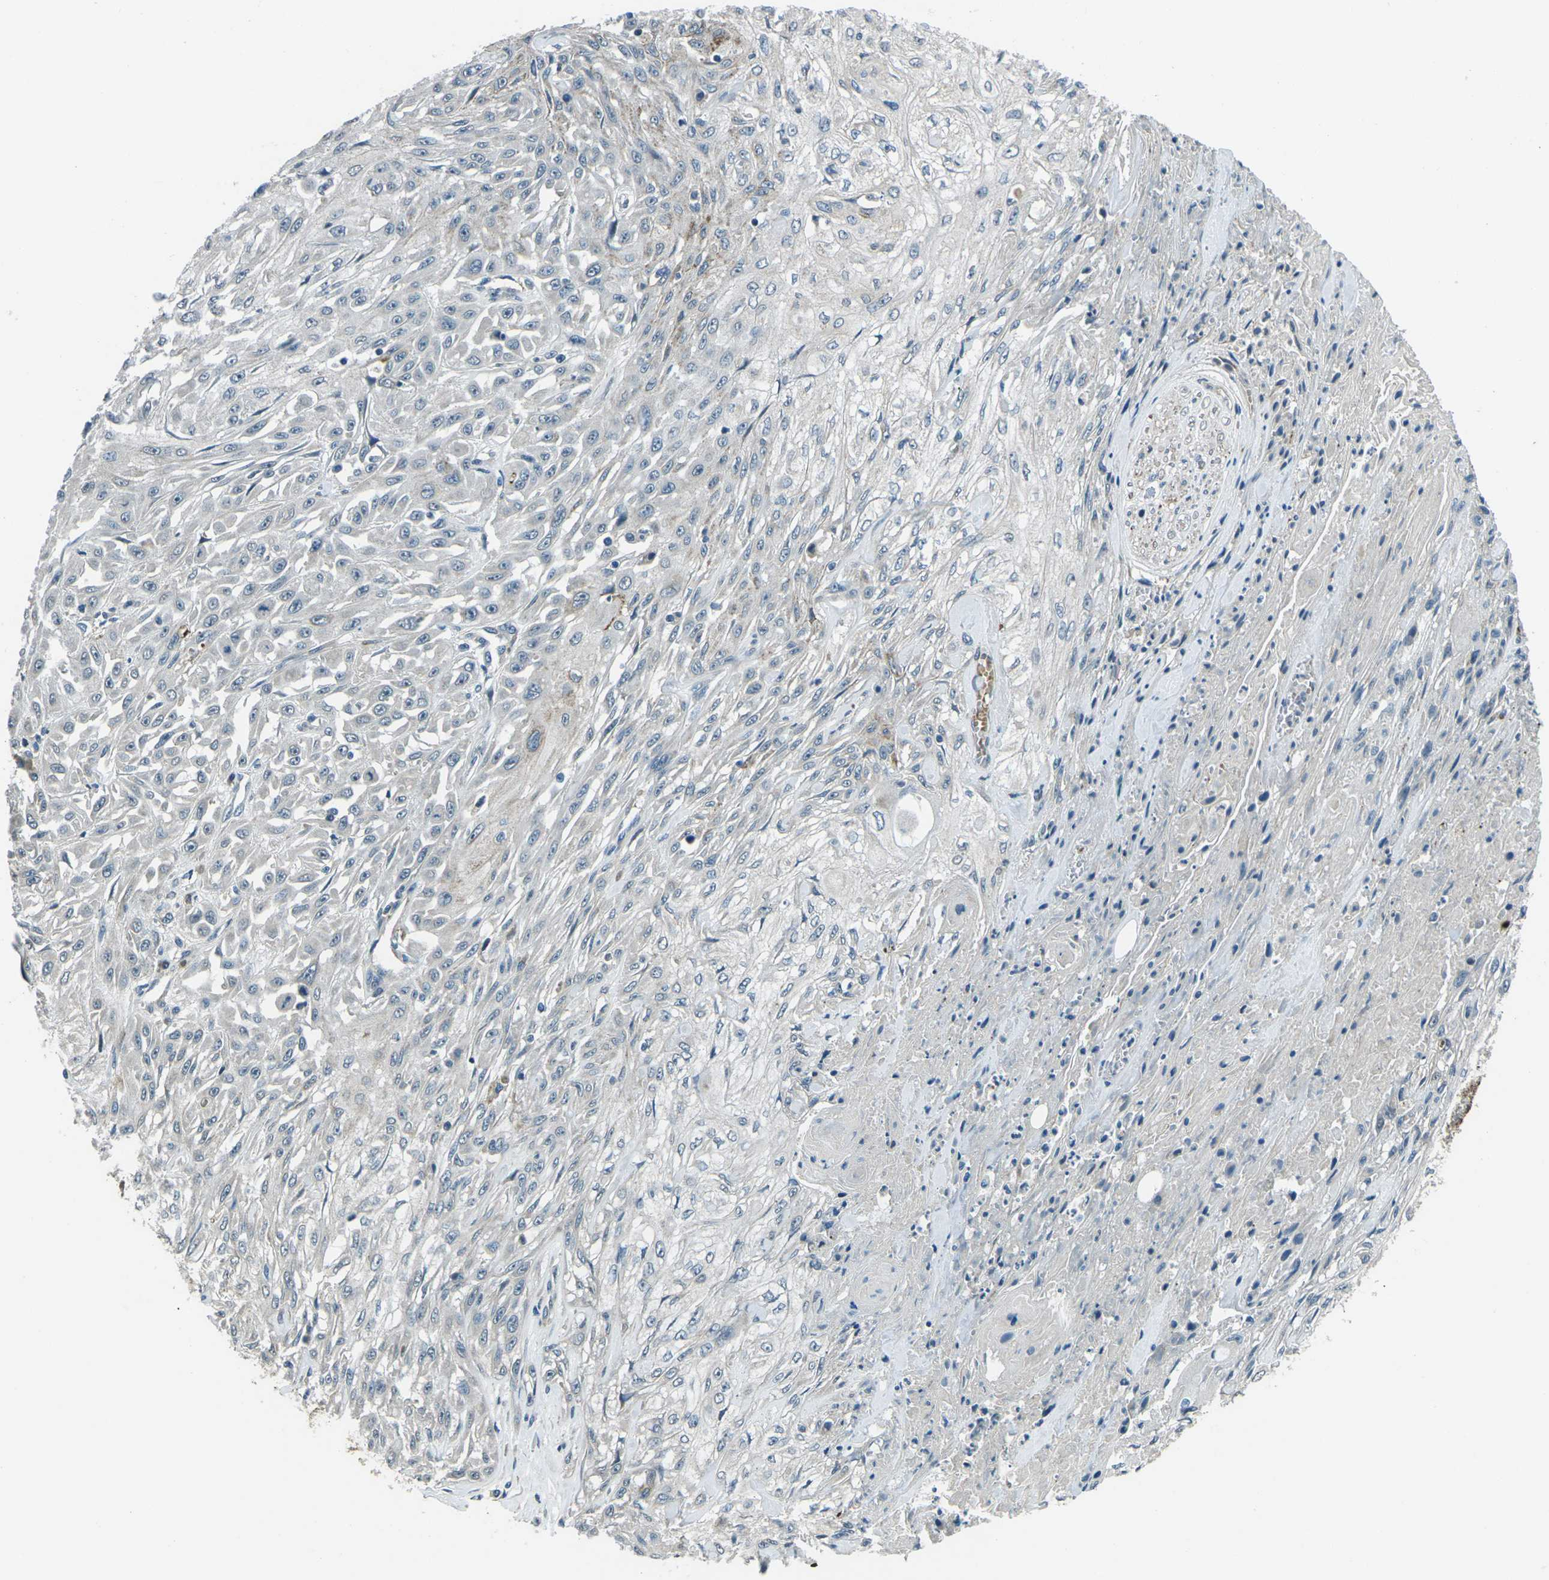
{"staining": {"intensity": "weak", "quantity": "<25%", "location": "cytoplasmic/membranous"}, "tissue": "skin cancer", "cell_type": "Tumor cells", "image_type": "cancer", "snomed": [{"axis": "morphology", "description": "Squamous cell carcinoma, NOS"}, {"axis": "morphology", "description": "Squamous cell carcinoma, metastatic, NOS"}, {"axis": "topography", "description": "Skin"}, {"axis": "topography", "description": "Lymph node"}], "caption": "Skin cancer (metastatic squamous cell carcinoma) stained for a protein using immunohistochemistry (IHC) reveals no positivity tumor cells.", "gene": "AFAP1", "patient": {"sex": "male", "age": 75}}